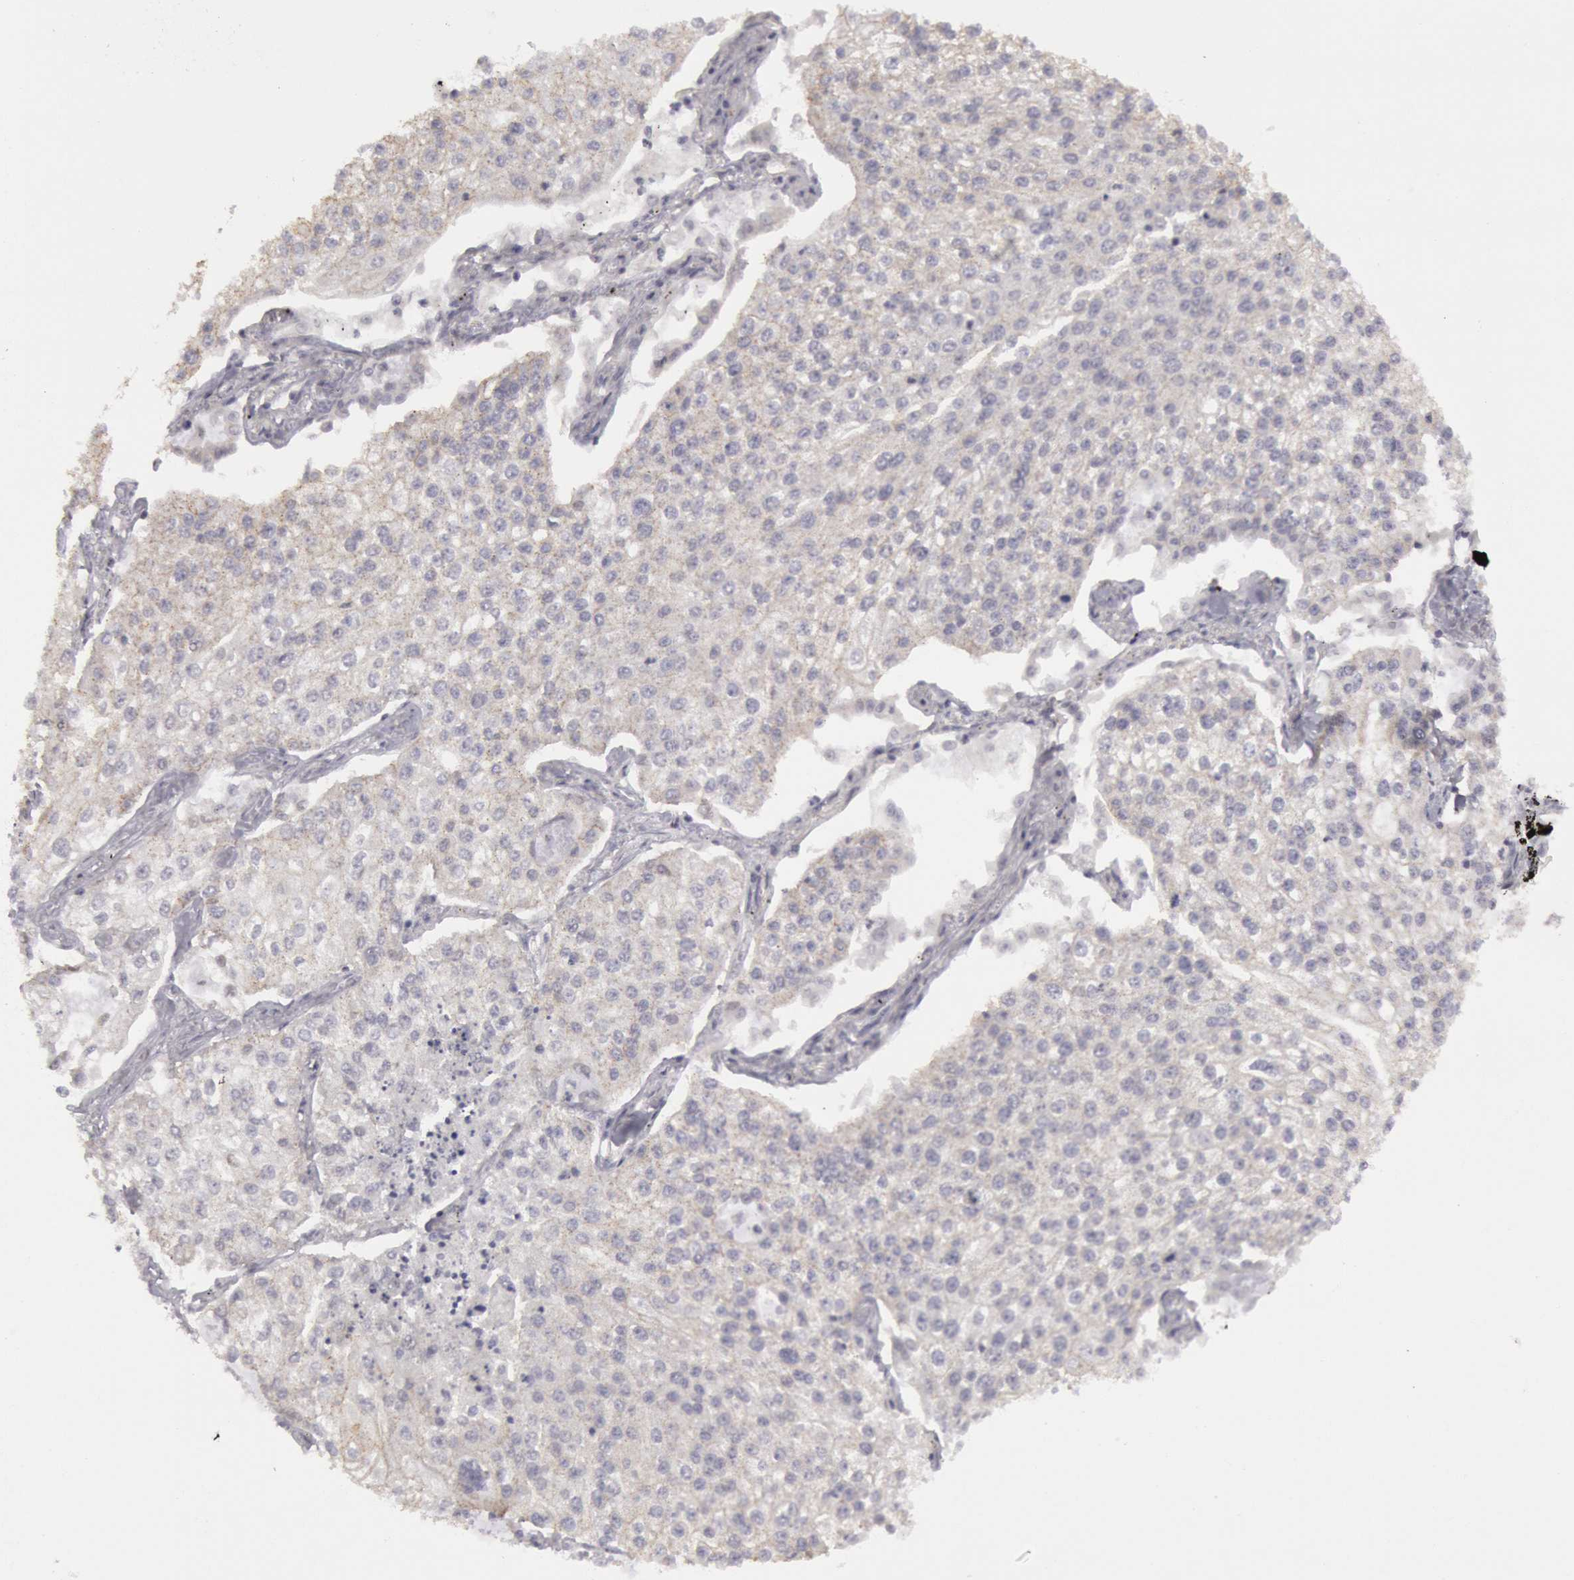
{"staining": {"intensity": "negative", "quantity": "none", "location": "none"}, "tissue": "lung cancer", "cell_type": "Tumor cells", "image_type": "cancer", "snomed": [{"axis": "morphology", "description": "Squamous cell carcinoma, NOS"}, {"axis": "topography", "description": "Lung"}], "caption": "Lung cancer (squamous cell carcinoma) was stained to show a protein in brown. There is no significant expression in tumor cells. (IHC, brightfield microscopy, high magnification).", "gene": "RIMBP3C", "patient": {"sex": "male", "age": 75}}